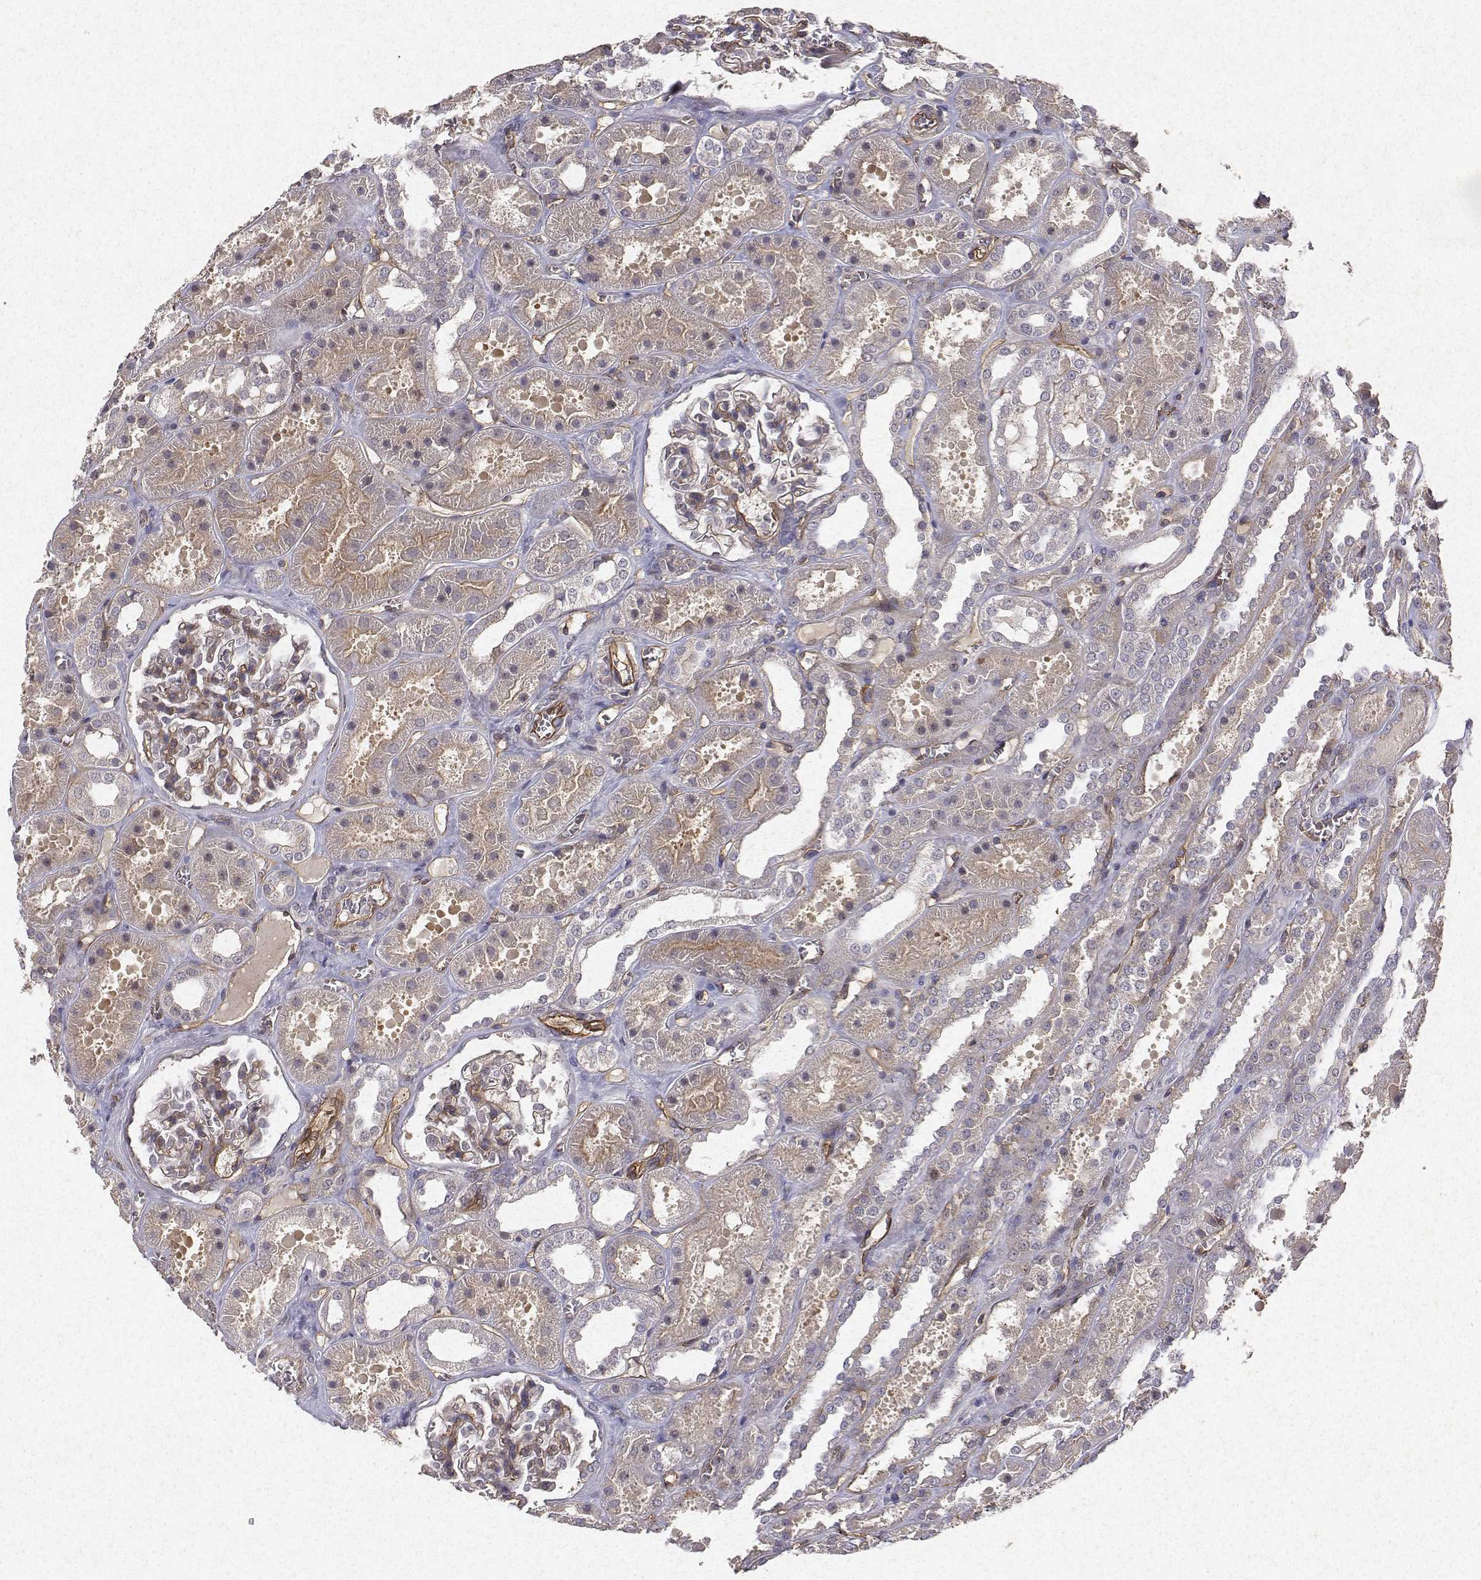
{"staining": {"intensity": "moderate", "quantity": "25%-75%", "location": "cytoplasmic/membranous"}, "tissue": "kidney", "cell_type": "Cells in glomeruli", "image_type": "normal", "snomed": [{"axis": "morphology", "description": "Normal tissue, NOS"}, {"axis": "topography", "description": "Kidney"}], "caption": "A histopathology image of kidney stained for a protein displays moderate cytoplasmic/membranous brown staining in cells in glomeruli. The staining was performed using DAB to visualize the protein expression in brown, while the nuclei were stained in blue with hematoxylin (Magnification: 20x).", "gene": "PTPRG", "patient": {"sex": "female", "age": 41}}